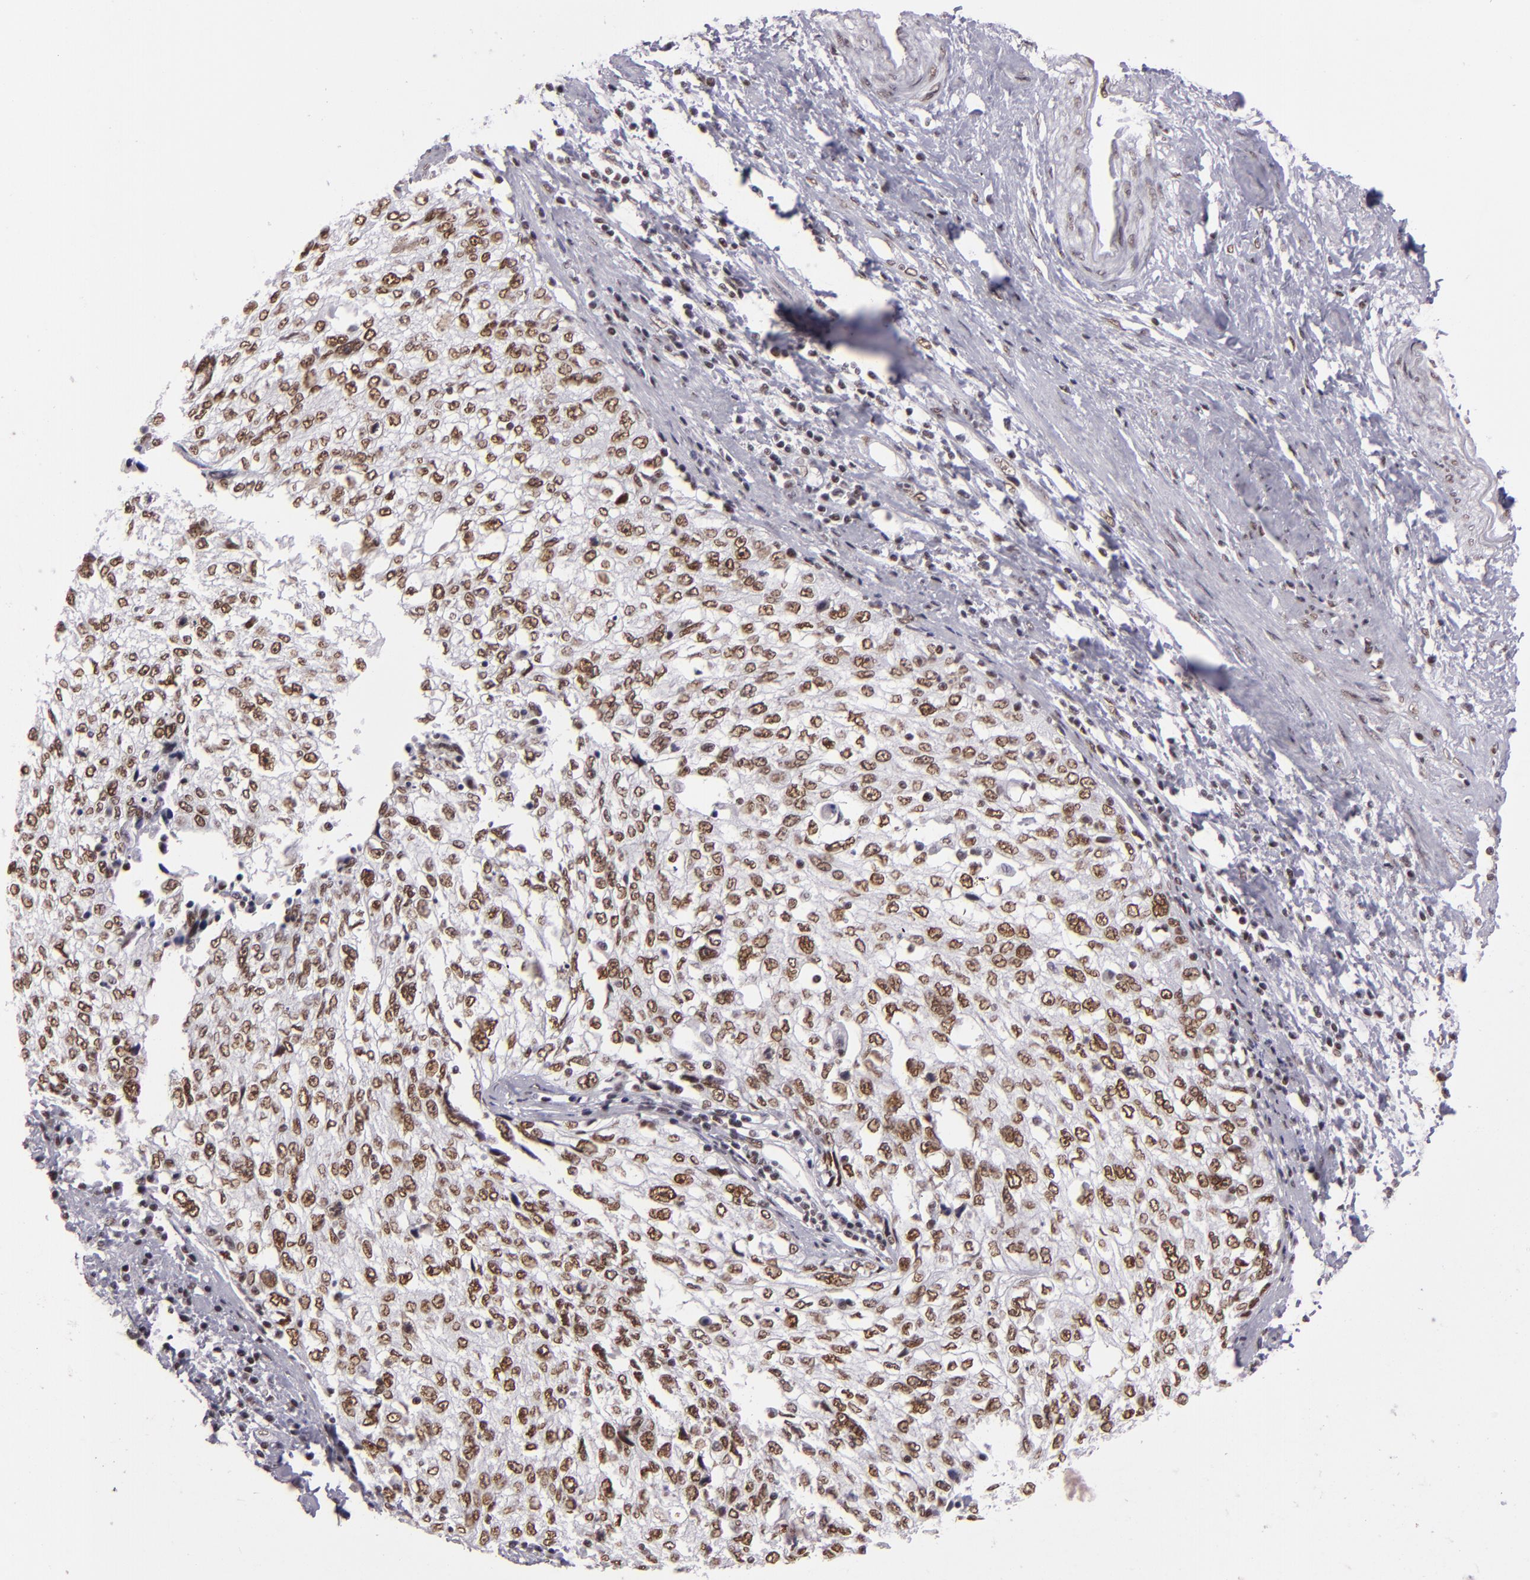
{"staining": {"intensity": "moderate", "quantity": ">75%", "location": "nuclear"}, "tissue": "cervical cancer", "cell_type": "Tumor cells", "image_type": "cancer", "snomed": [{"axis": "morphology", "description": "Squamous cell carcinoma, NOS"}, {"axis": "topography", "description": "Cervix"}], "caption": "Immunohistochemical staining of human cervical cancer (squamous cell carcinoma) demonstrates medium levels of moderate nuclear protein expression in approximately >75% of tumor cells. The protein is shown in brown color, while the nuclei are stained blue.", "gene": "BRD8", "patient": {"sex": "female", "age": 57}}